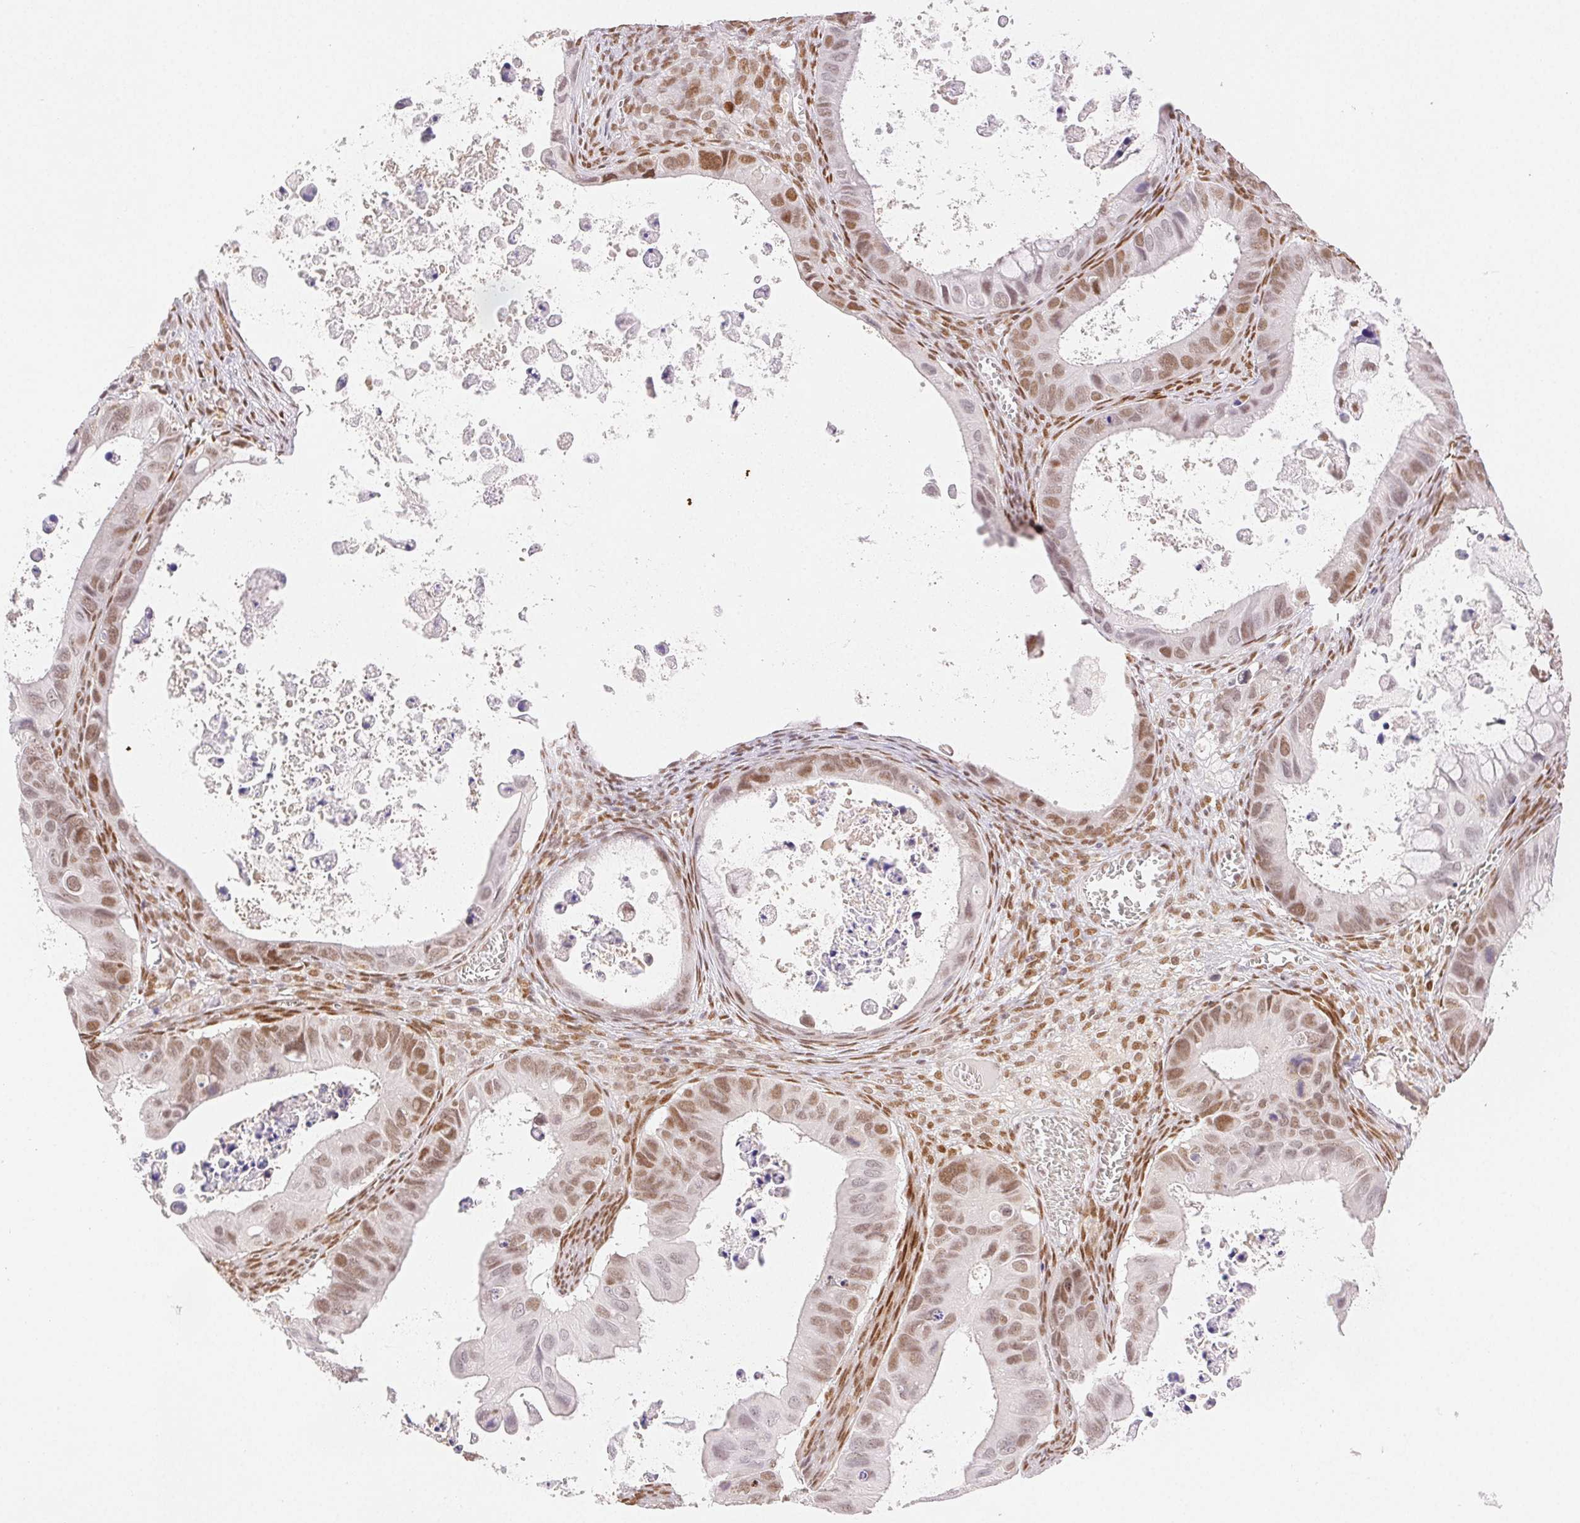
{"staining": {"intensity": "moderate", "quantity": ">75%", "location": "nuclear"}, "tissue": "ovarian cancer", "cell_type": "Tumor cells", "image_type": "cancer", "snomed": [{"axis": "morphology", "description": "Cystadenocarcinoma, mucinous, NOS"}, {"axis": "topography", "description": "Ovary"}], "caption": "Approximately >75% of tumor cells in ovarian mucinous cystadenocarcinoma exhibit moderate nuclear protein staining as visualized by brown immunohistochemical staining.", "gene": "H2AZ2", "patient": {"sex": "female", "age": 64}}